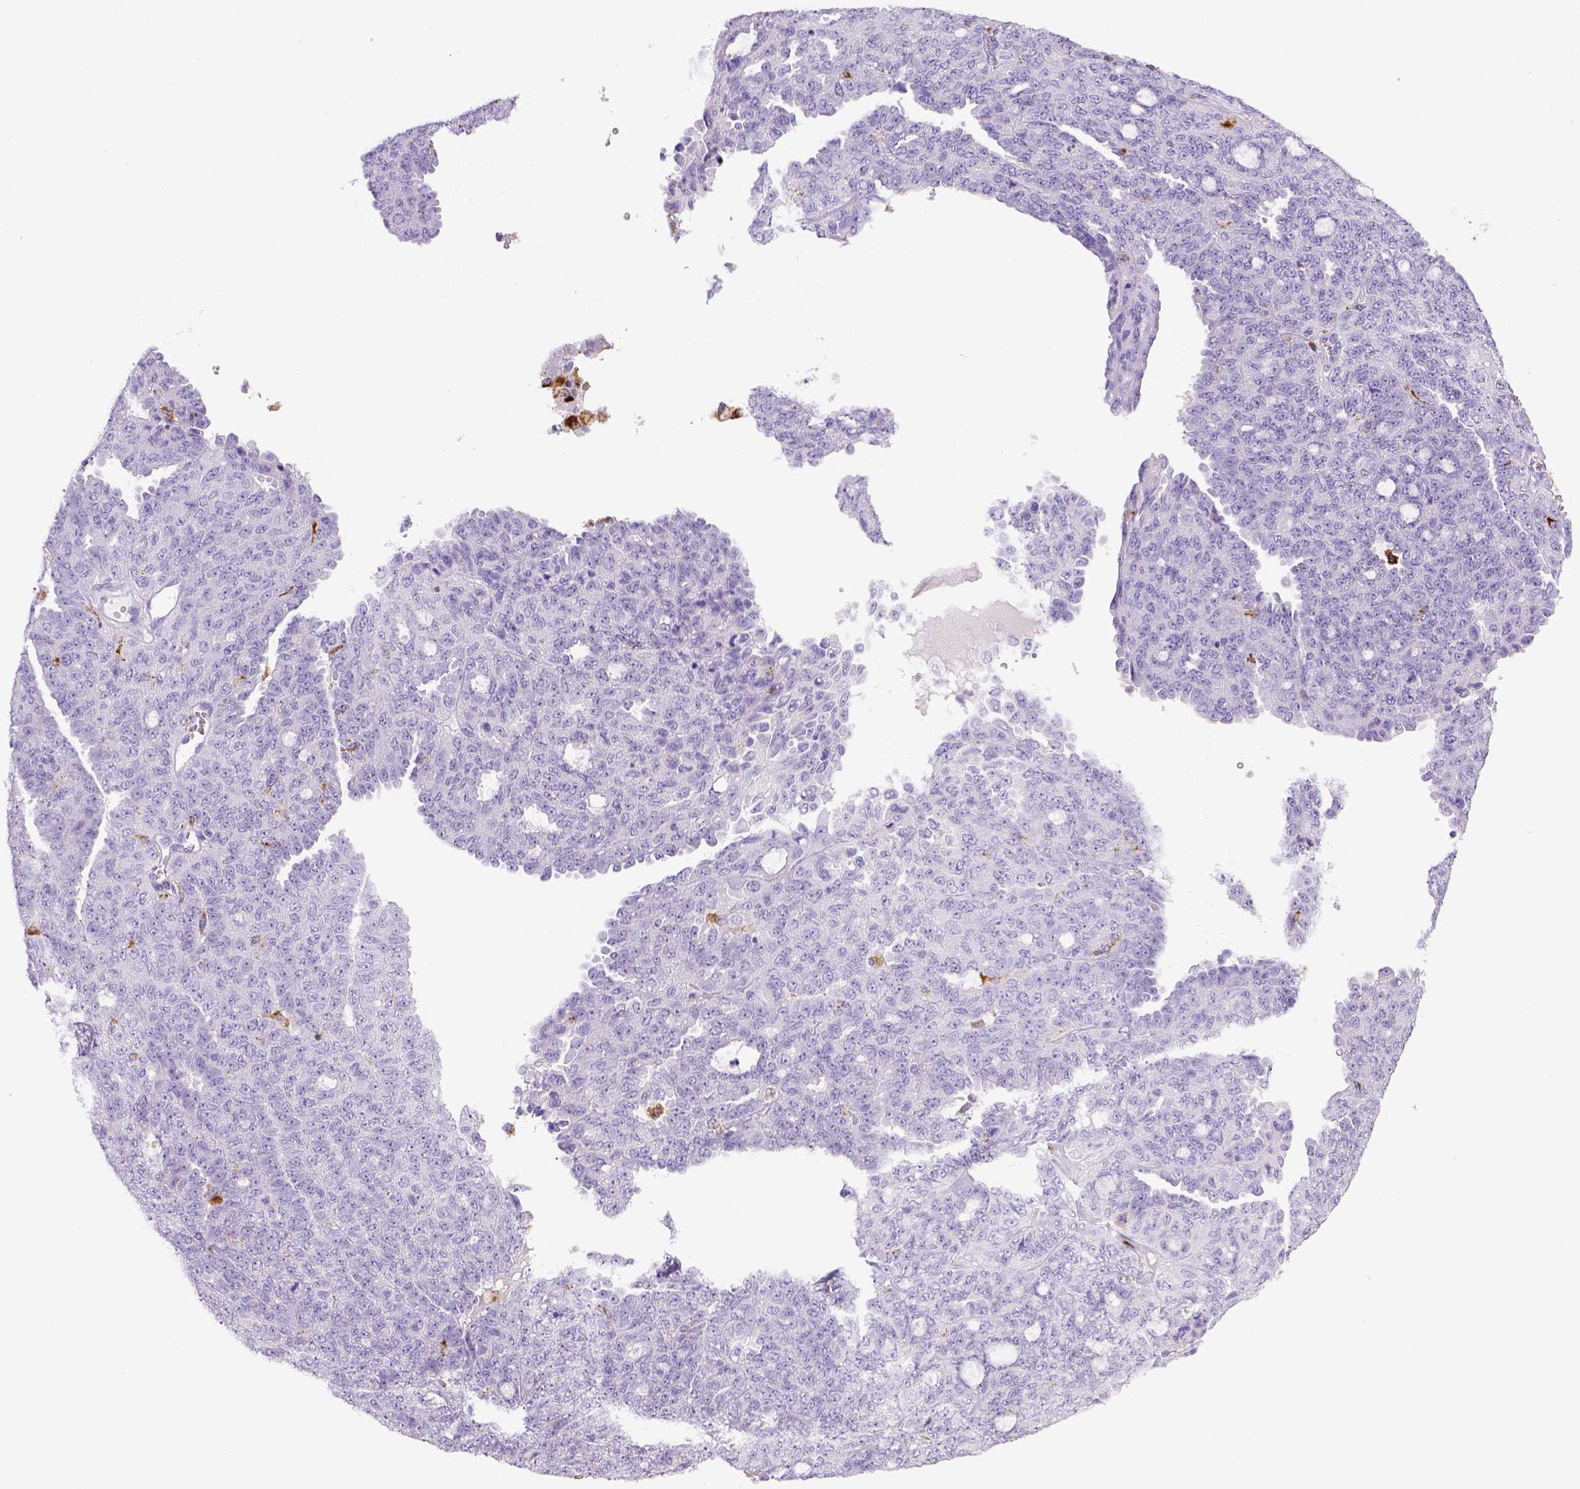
{"staining": {"intensity": "negative", "quantity": "none", "location": "none"}, "tissue": "ovarian cancer", "cell_type": "Tumor cells", "image_type": "cancer", "snomed": [{"axis": "morphology", "description": "Cystadenocarcinoma, serous, NOS"}, {"axis": "topography", "description": "Ovary"}], "caption": "A histopathology image of human ovarian cancer is negative for staining in tumor cells.", "gene": "CD68", "patient": {"sex": "female", "age": 71}}